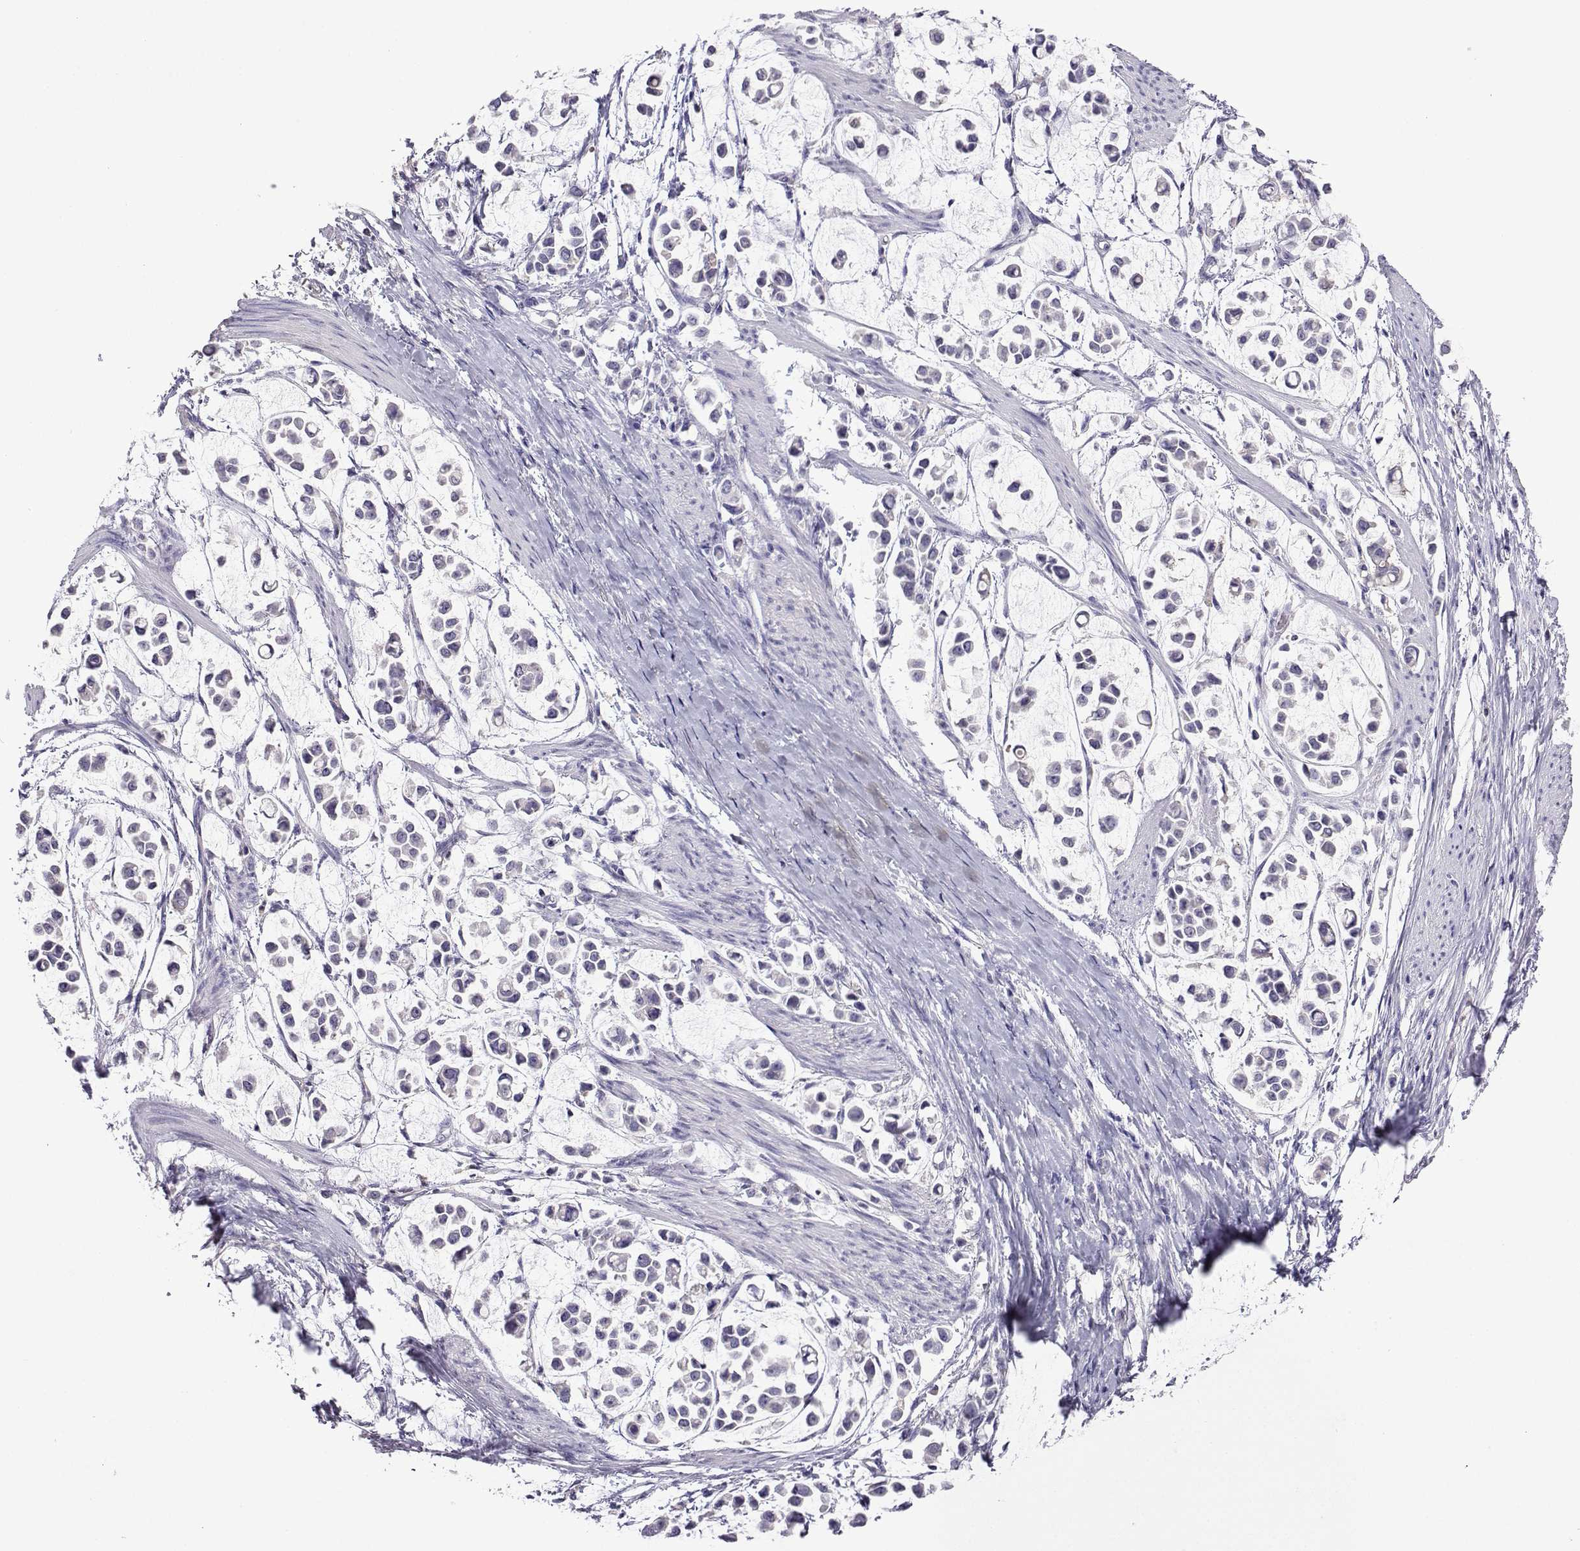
{"staining": {"intensity": "negative", "quantity": "none", "location": "none"}, "tissue": "stomach cancer", "cell_type": "Tumor cells", "image_type": "cancer", "snomed": [{"axis": "morphology", "description": "Adenocarcinoma, NOS"}, {"axis": "topography", "description": "Stomach"}], "caption": "High magnification brightfield microscopy of stomach adenocarcinoma stained with DAB (3,3'-diaminobenzidine) (brown) and counterstained with hematoxylin (blue): tumor cells show no significant expression.", "gene": "FCAMR", "patient": {"sex": "male", "age": 82}}